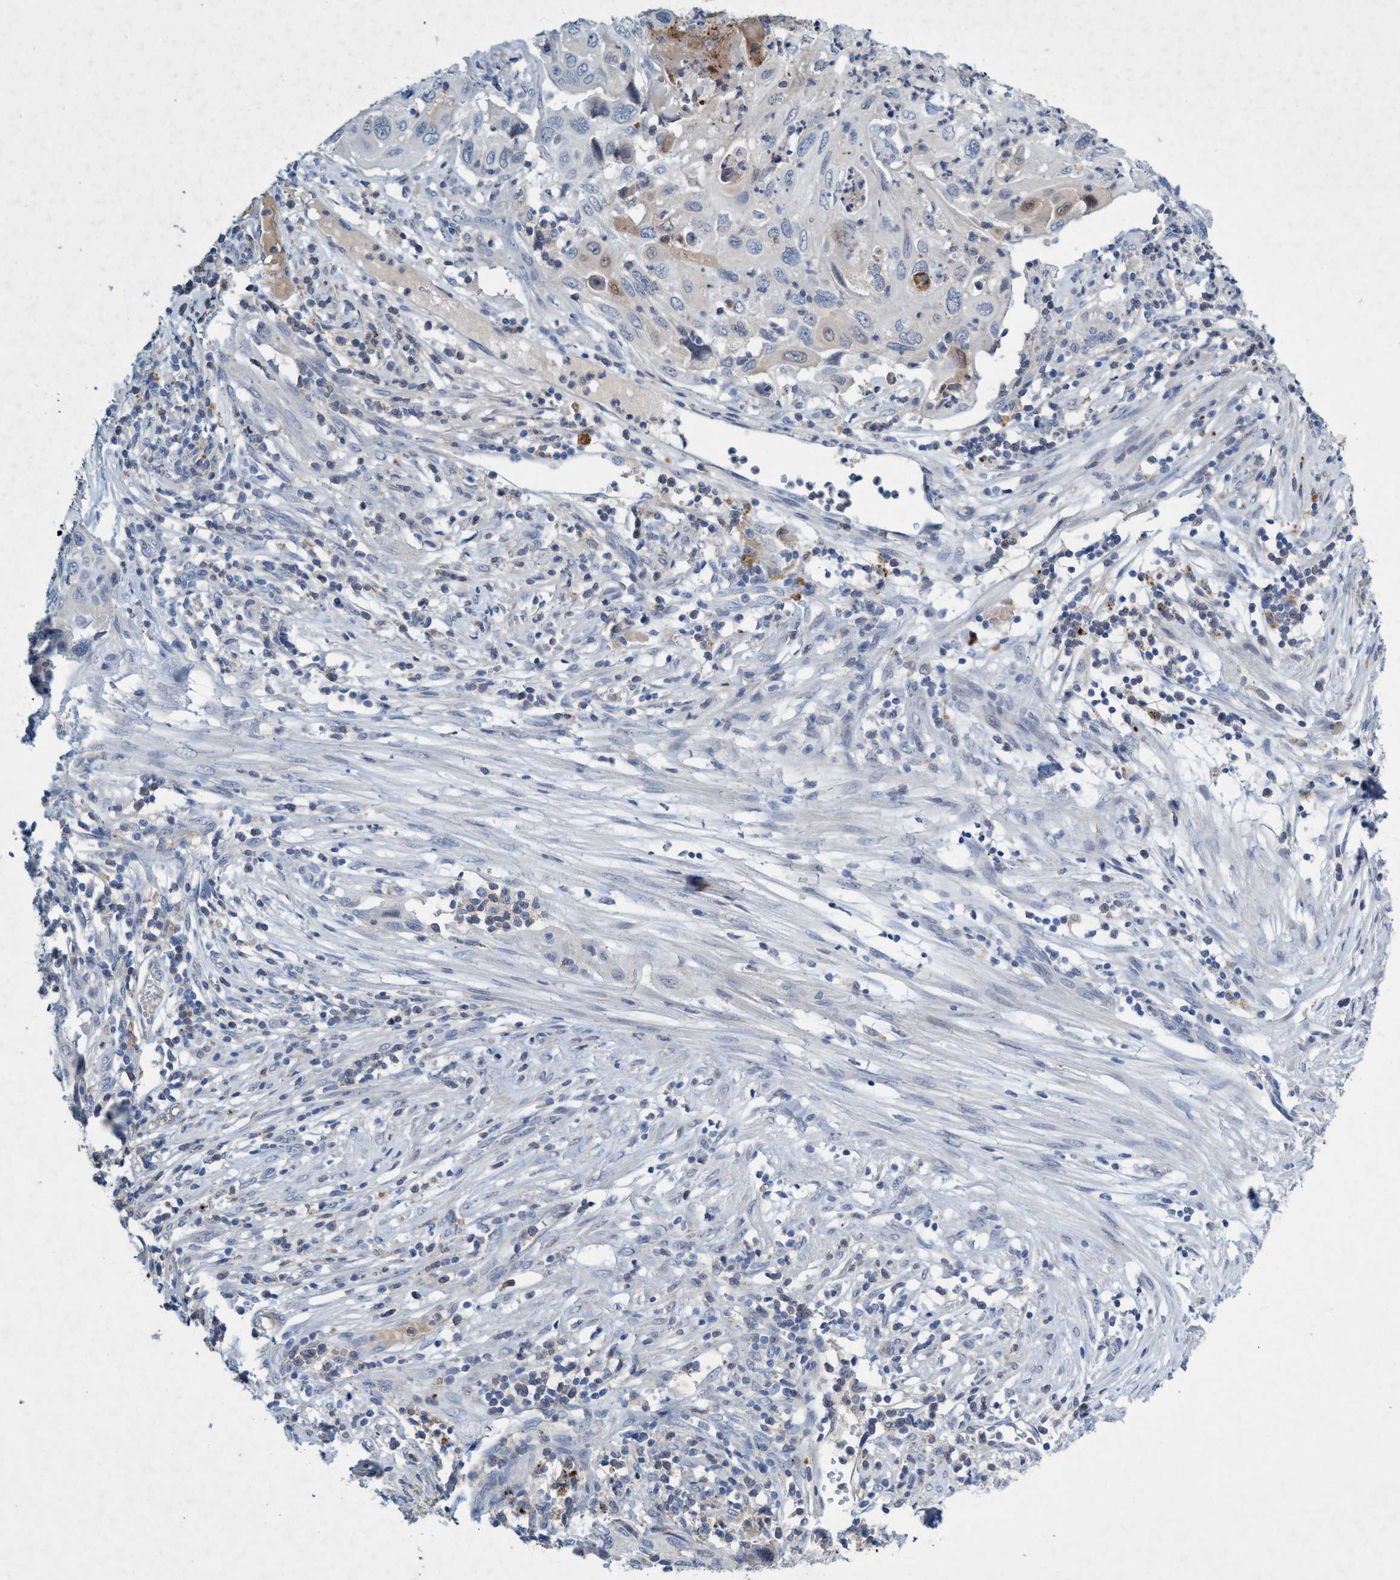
{"staining": {"intensity": "negative", "quantity": "none", "location": "none"}, "tissue": "cervical cancer", "cell_type": "Tumor cells", "image_type": "cancer", "snomed": [{"axis": "morphology", "description": "Squamous cell carcinoma, NOS"}, {"axis": "topography", "description": "Cervix"}], "caption": "A high-resolution image shows immunohistochemistry staining of cervical squamous cell carcinoma, which displays no significant positivity in tumor cells. (Stains: DAB (3,3'-diaminobenzidine) IHC with hematoxylin counter stain, Microscopy: brightfield microscopy at high magnification).", "gene": "RNF208", "patient": {"sex": "female", "age": 70}}